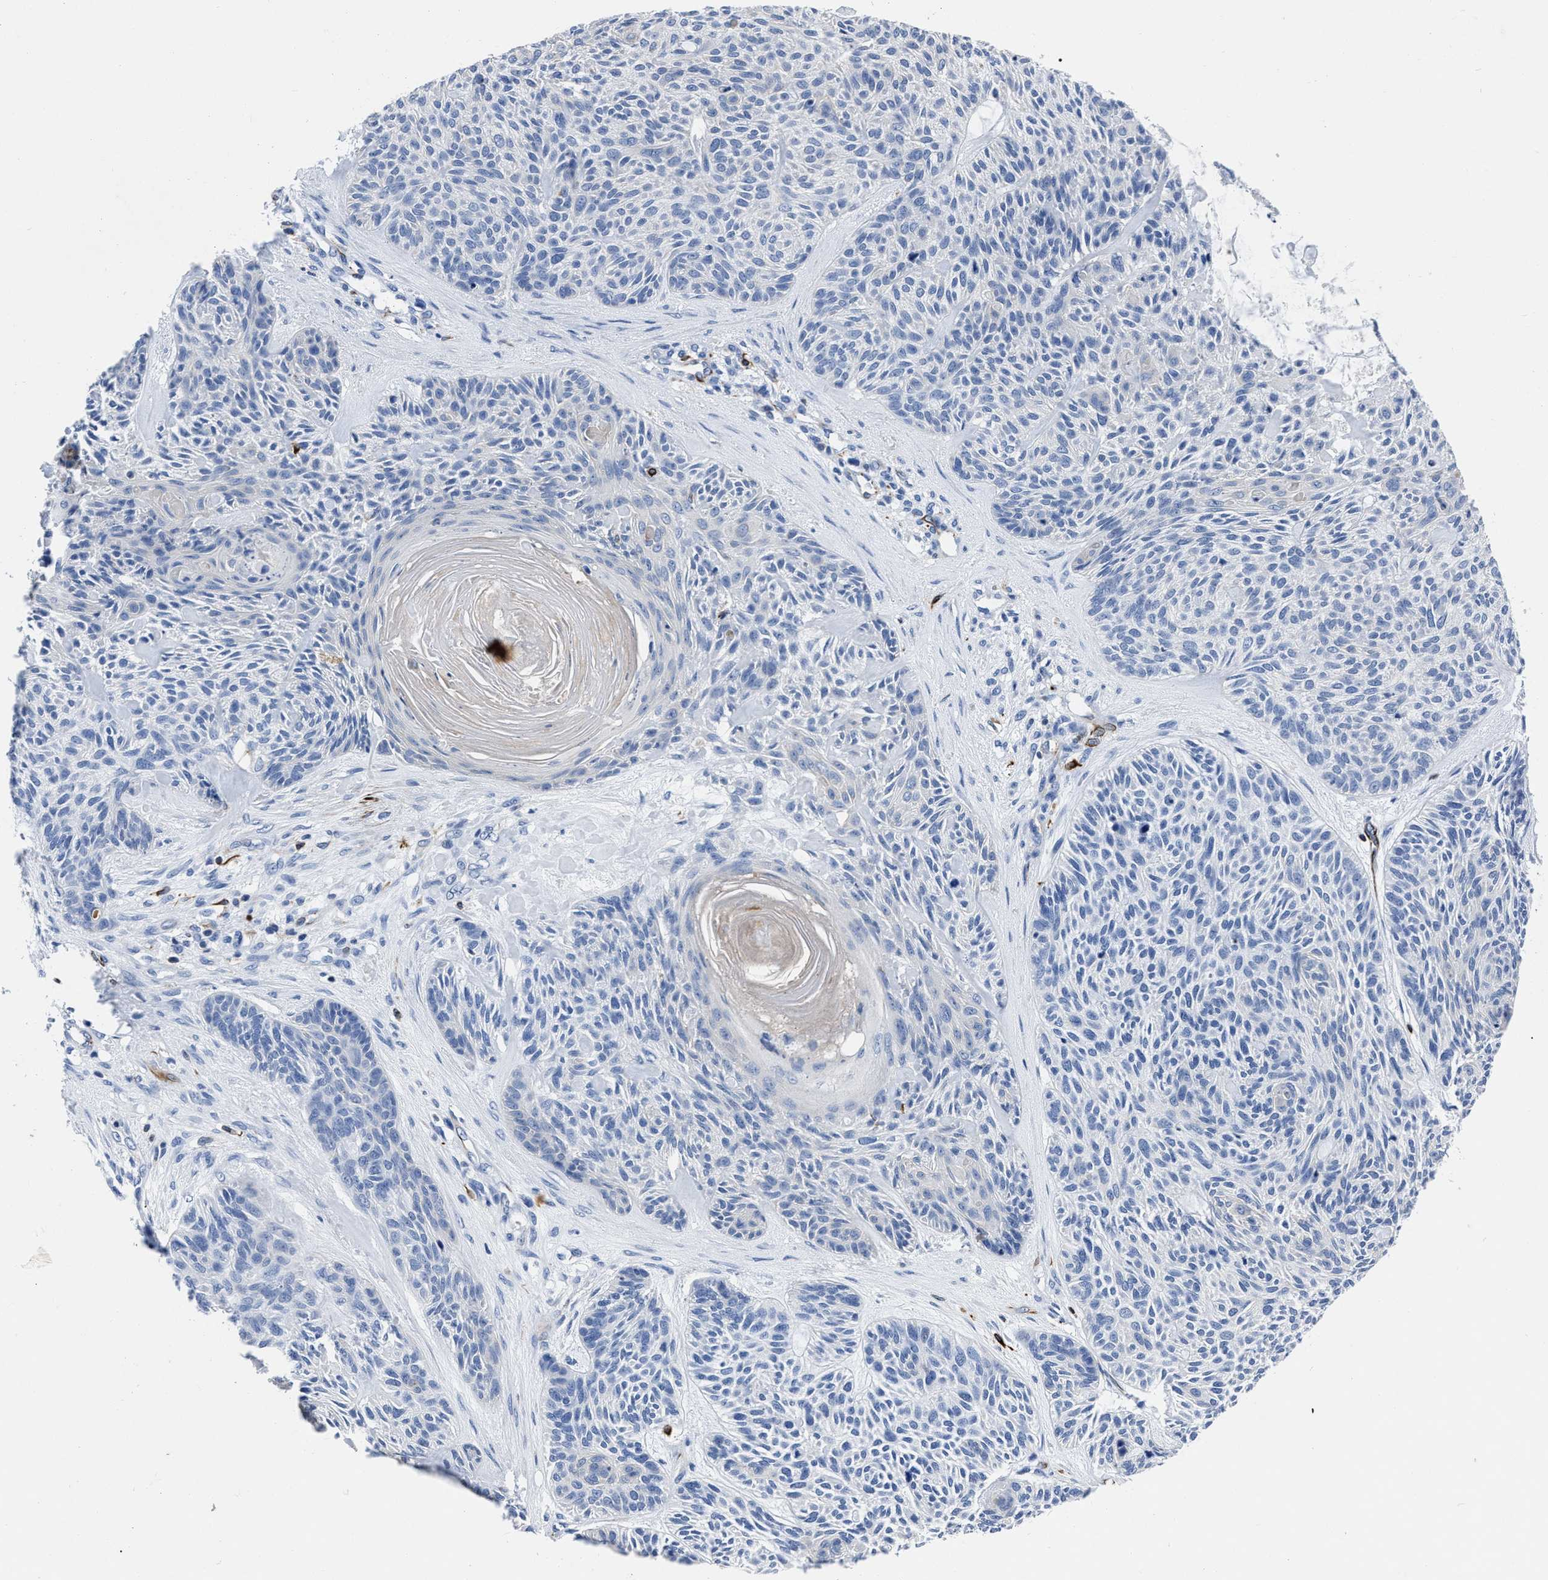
{"staining": {"intensity": "negative", "quantity": "none", "location": "none"}, "tissue": "skin cancer", "cell_type": "Tumor cells", "image_type": "cancer", "snomed": [{"axis": "morphology", "description": "Basal cell carcinoma"}, {"axis": "topography", "description": "Skin"}], "caption": "Immunohistochemistry (IHC) micrograph of basal cell carcinoma (skin) stained for a protein (brown), which exhibits no staining in tumor cells. (Stains: DAB (3,3'-diaminobenzidine) IHC with hematoxylin counter stain, Microscopy: brightfield microscopy at high magnification).", "gene": "OR10G3", "patient": {"sex": "male", "age": 55}}